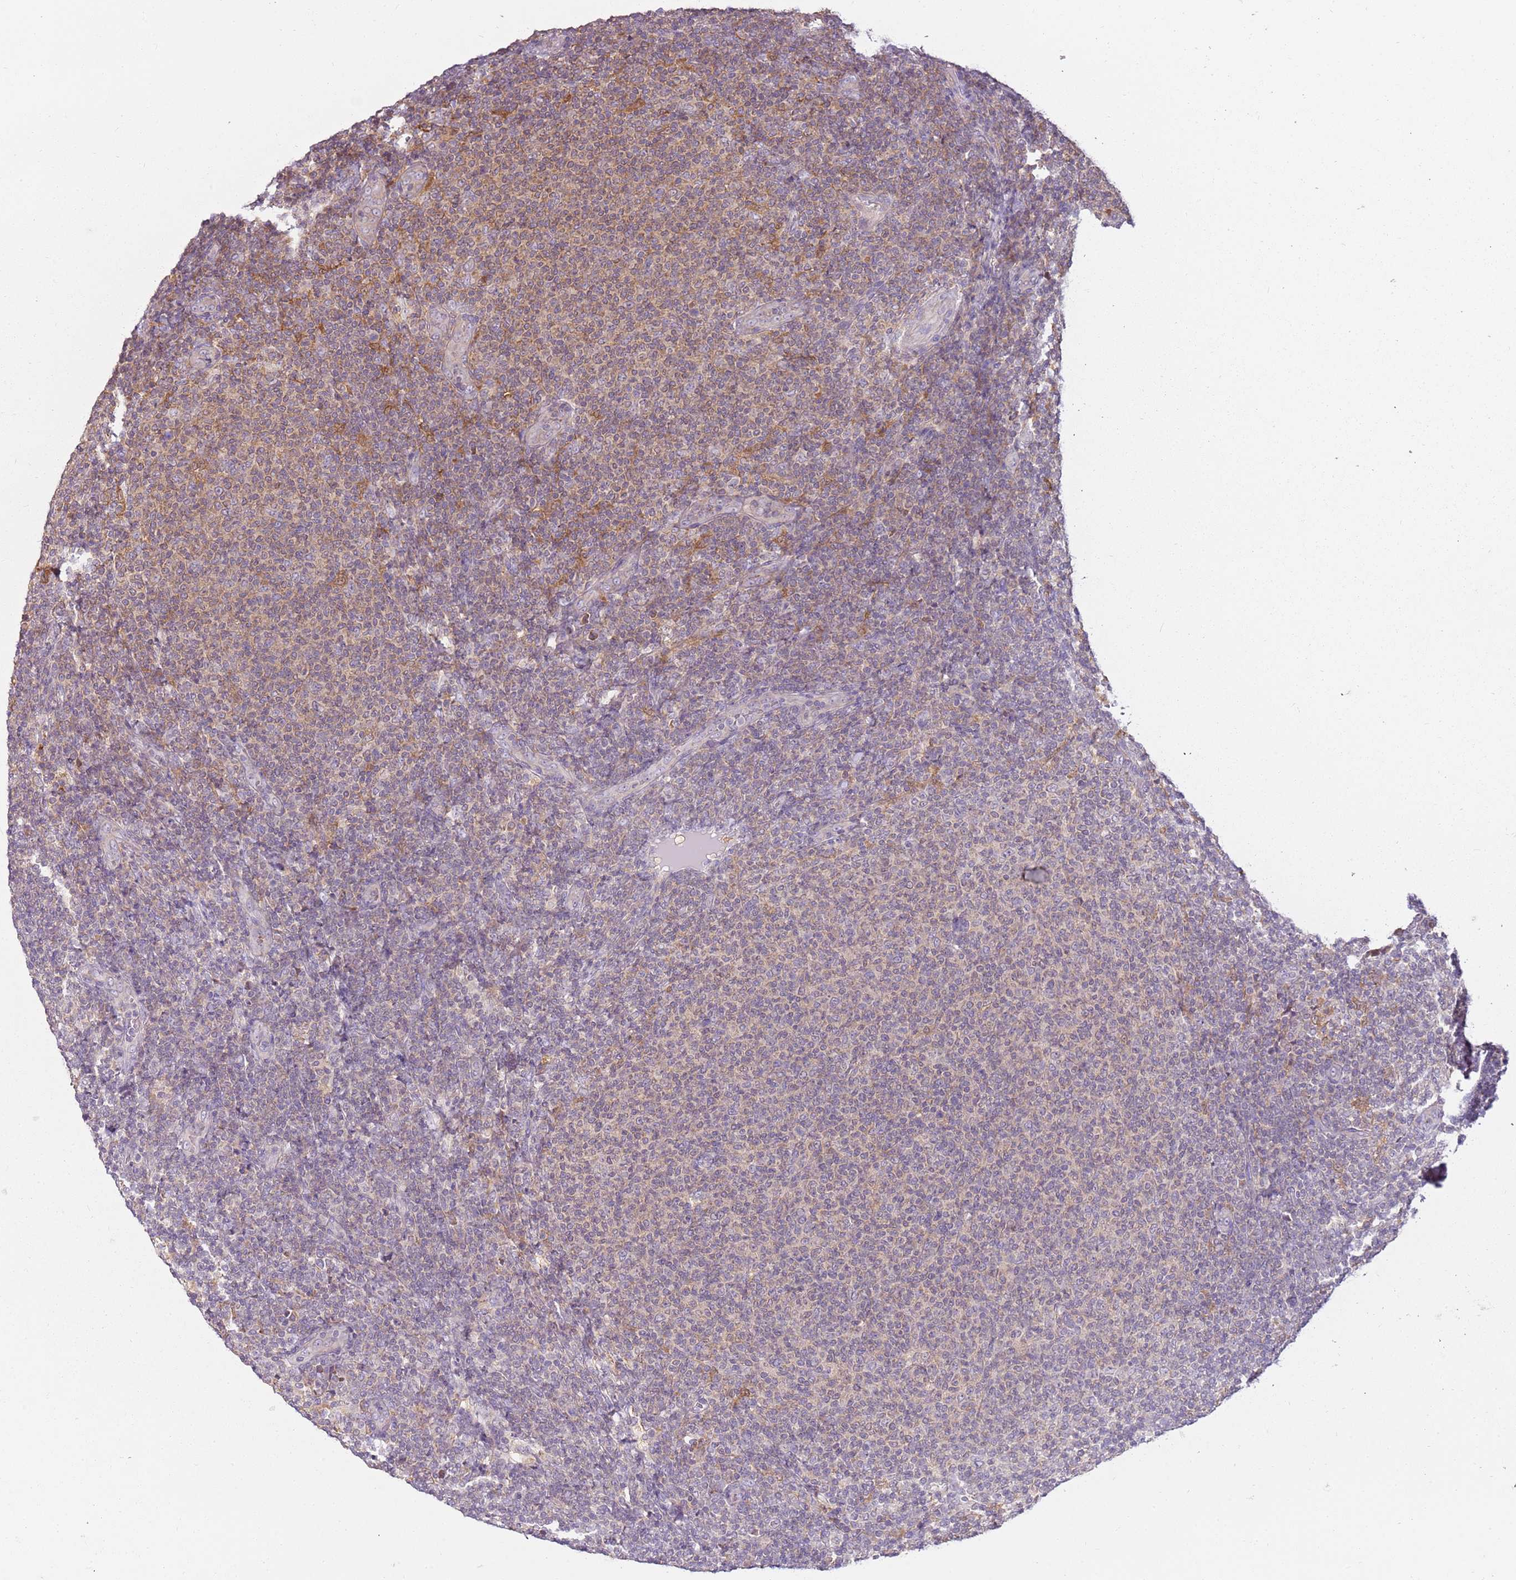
{"staining": {"intensity": "weak", "quantity": "25%-75%", "location": "cytoplasmic/membranous"}, "tissue": "lymphoma", "cell_type": "Tumor cells", "image_type": "cancer", "snomed": [{"axis": "morphology", "description": "Malignant lymphoma, non-Hodgkin's type, Low grade"}, {"axis": "topography", "description": "Lymph node"}], "caption": "High-power microscopy captured an immunohistochemistry photomicrograph of low-grade malignant lymphoma, non-Hodgkin's type, revealing weak cytoplasmic/membranous staining in about 25%-75% of tumor cells.", "gene": "CAPN7", "patient": {"sex": "male", "age": 66}}